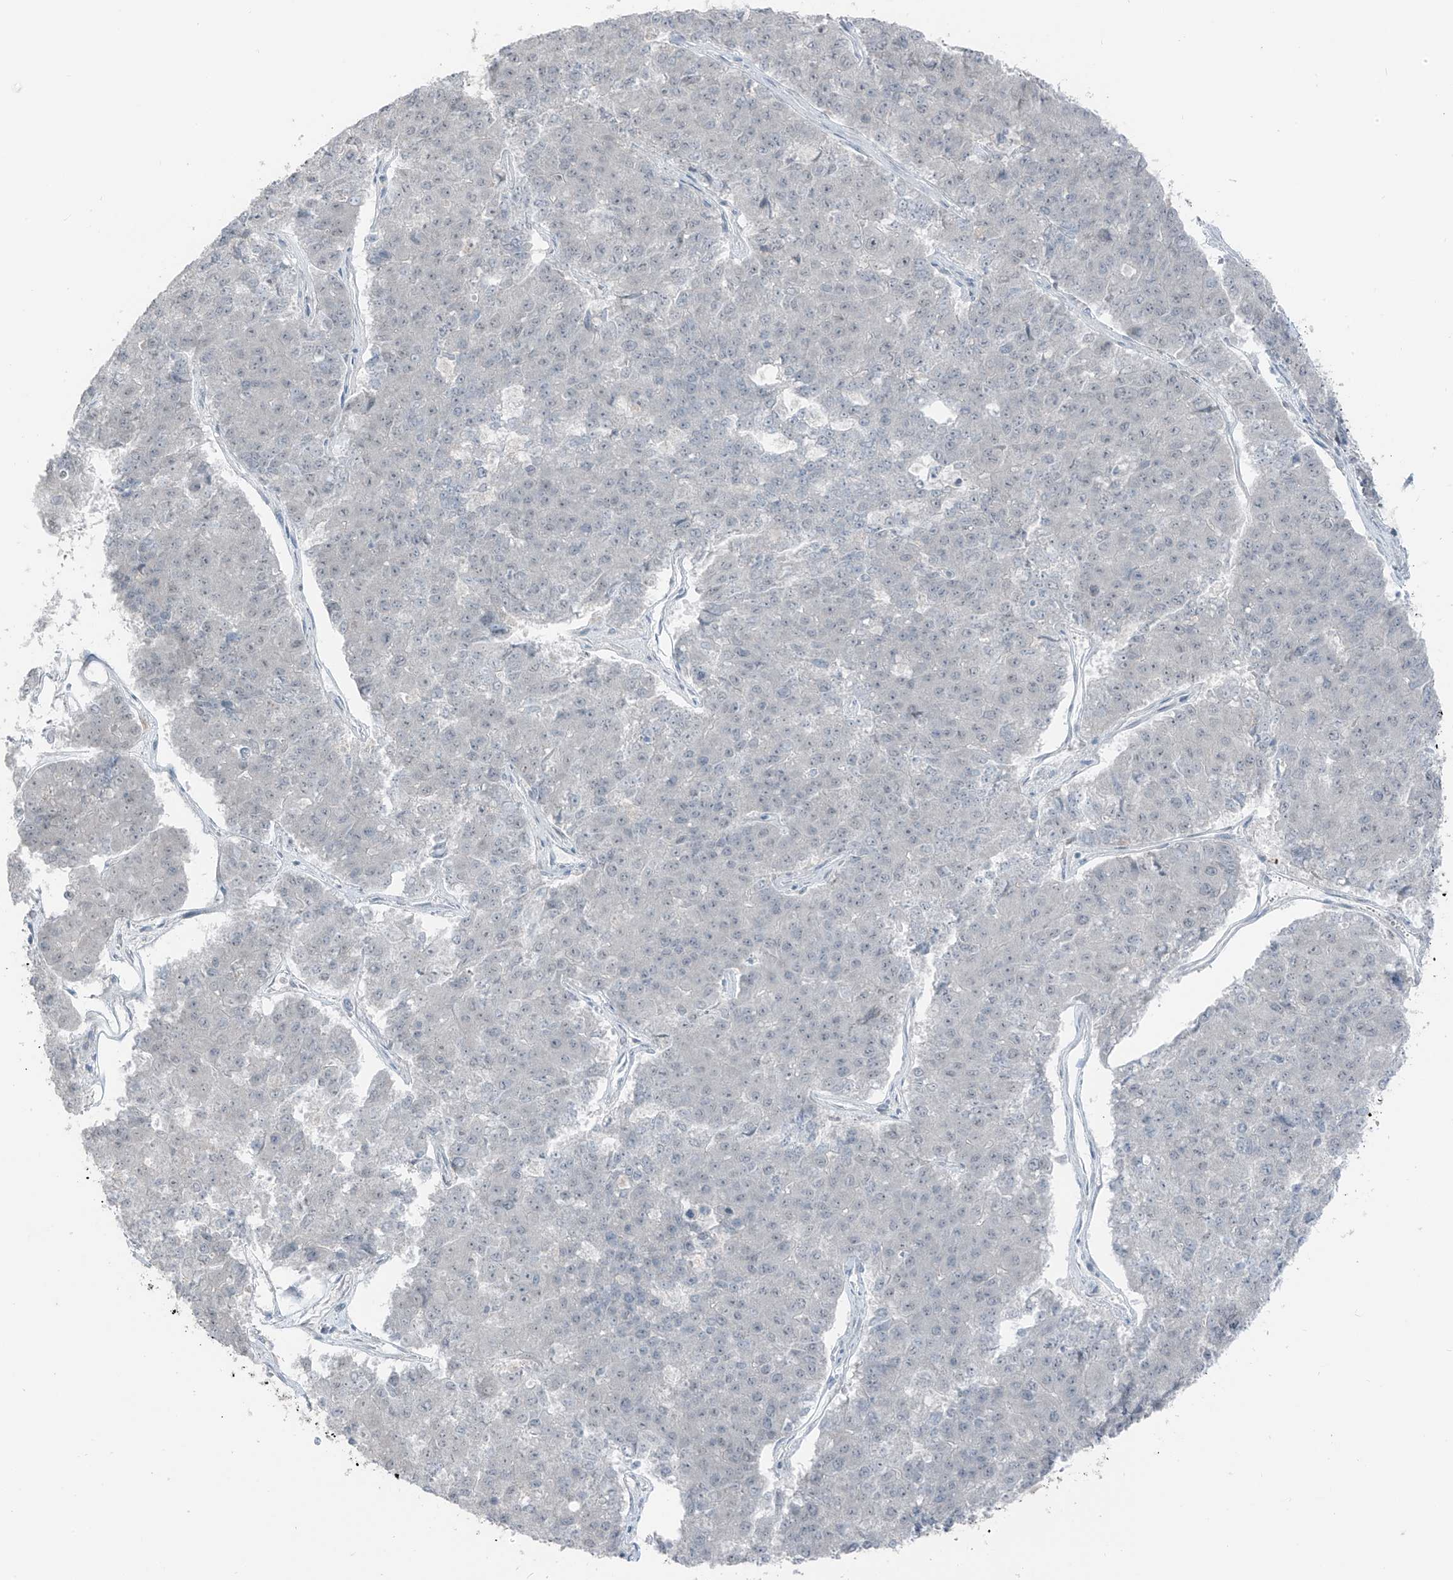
{"staining": {"intensity": "negative", "quantity": "none", "location": "none"}, "tissue": "pancreatic cancer", "cell_type": "Tumor cells", "image_type": "cancer", "snomed": [{"axis": "morphology", "description": "Adenocarcinoma, NOS"}, {"axis": "topography", "description": "Pancreas"}], "caption": "Image shows no significant protein expression in tumor cells of adenocarcinoma (pancreatic).", "gene": "PRDM6", "patient": {"sex": "male", "age": 50}}